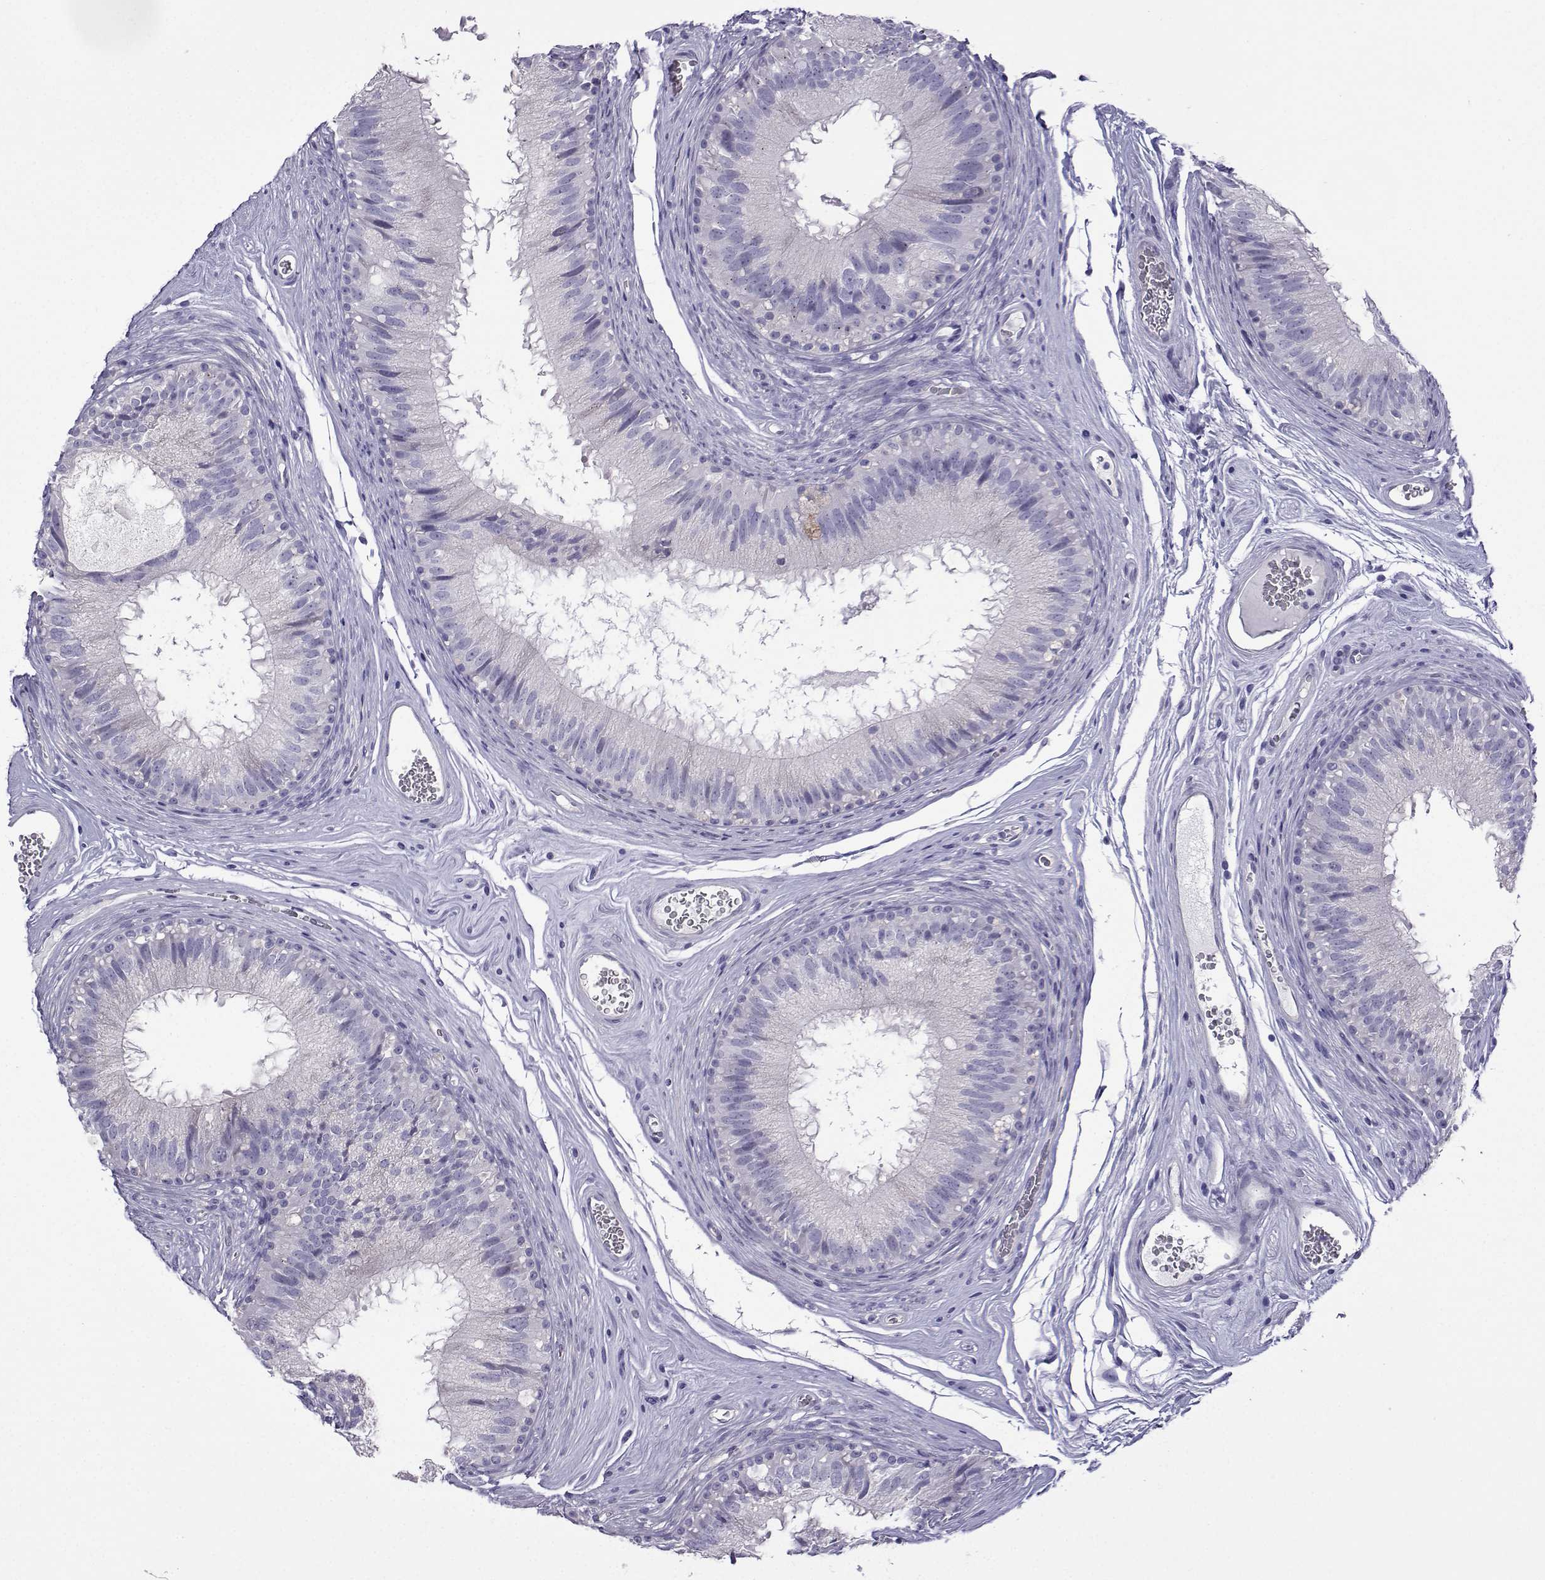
{"staining": {"intensity": "negative", "quantity": "none", "location": "none"}, "tissue": "epididymis", "cell_type": "Glandular cells", "image_type": "normal", "snomed": [{"axis": "morphology", "description": "Normal tissue, NOS"}, {"axis": "topography", "description": "Epididymis"}], "caption": "A high-resolution photomicrograph shows IHC staining of benign epididymis, which reveals no significant expression in glandular cells.", "gene": "CFAP70", "patient": {"sex": "male", "age": 37}}